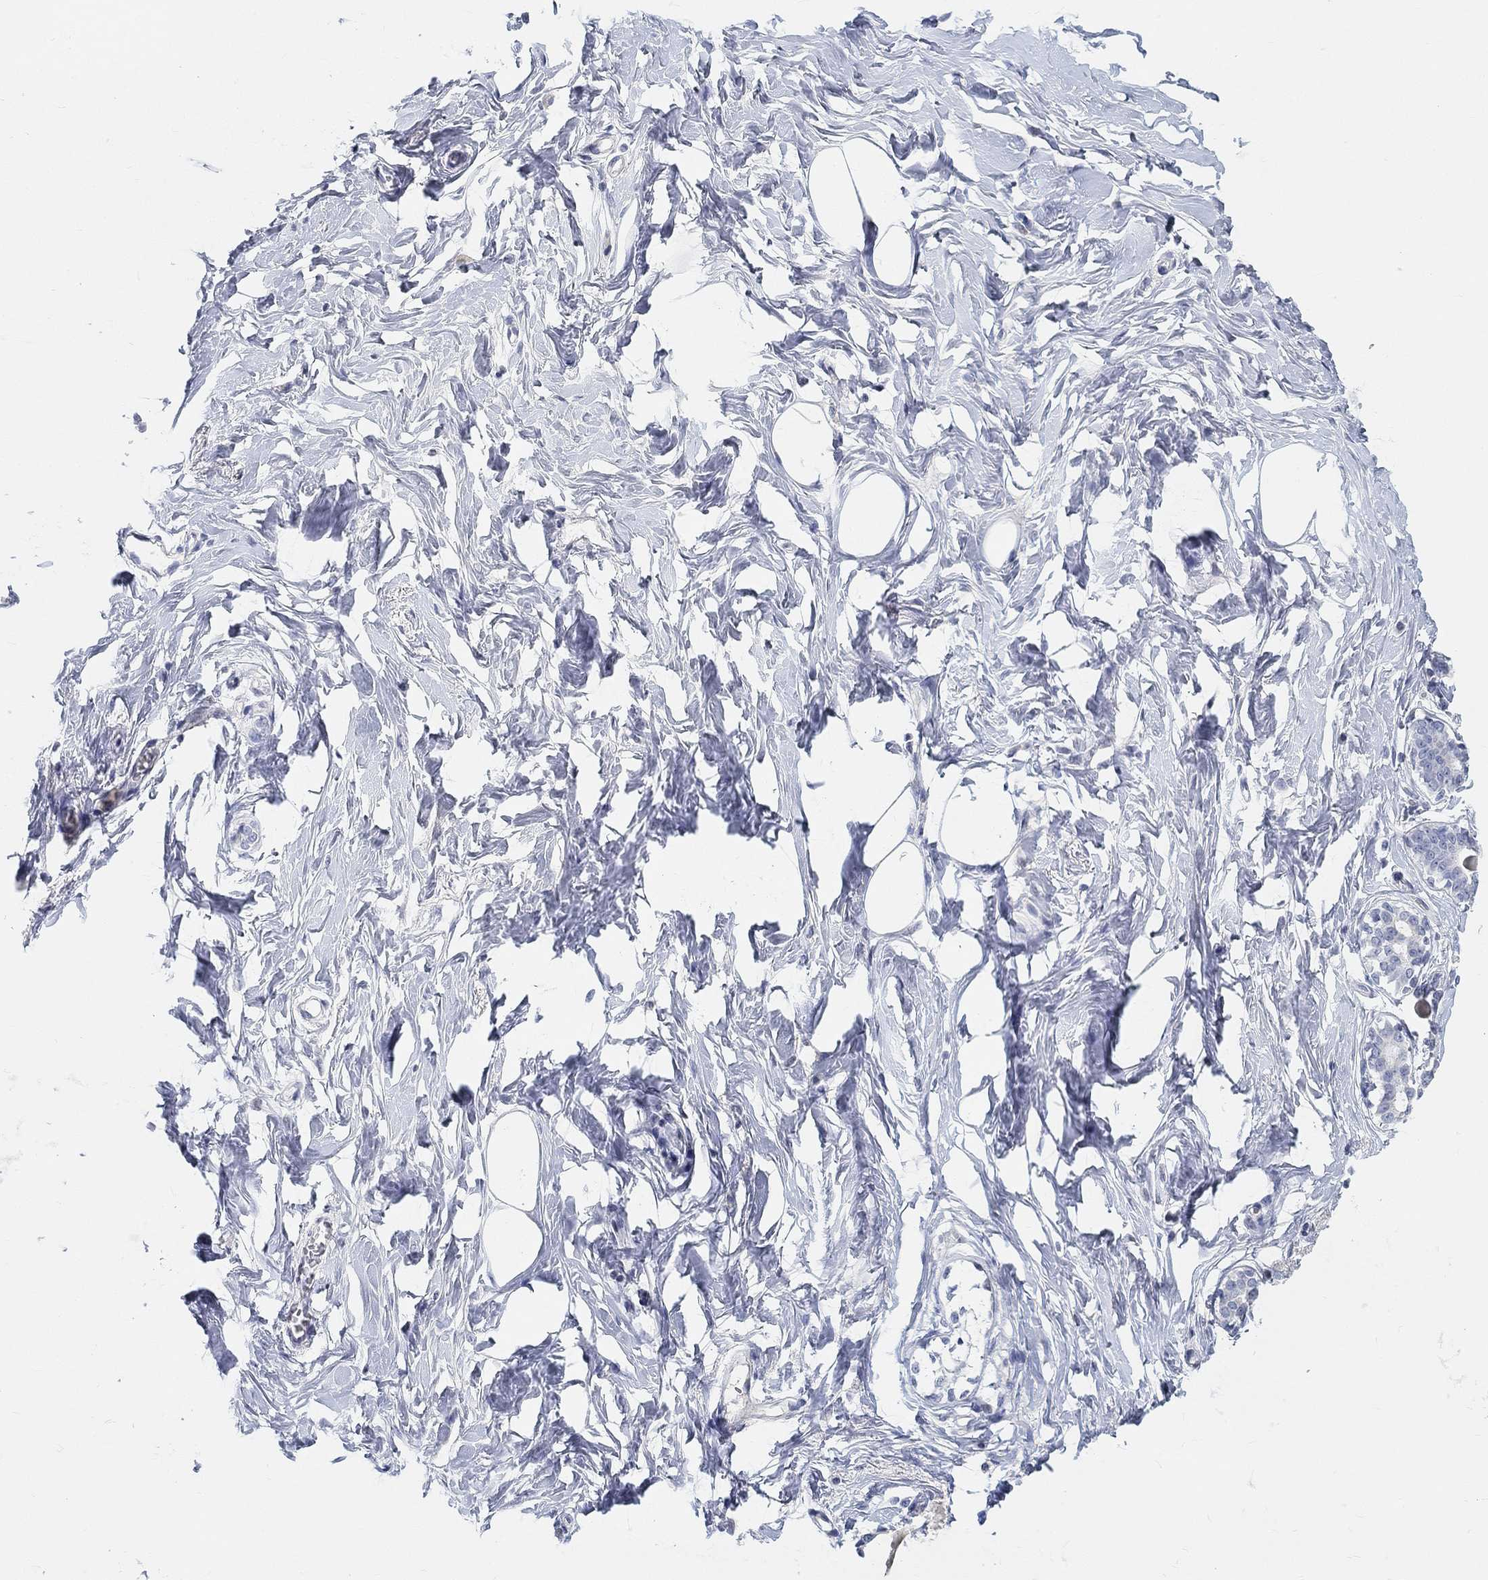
{"staining": {"intensity": "negative", "quantity": "none", "location": "none"}, "tissue": "breast", "cell_type": "Adipocytes", "image_type": "normal", "snomed": [{"axis": "morphology", "description": "Normal tissue, NOS"}, {"axis": "morphology", "description": "Lobular carcinoma, in situ"}, {"axis": "topography", "description": "Breast"}], "caption": "Adipocytes are negative for brown protein staining in benign breast. (DAB (3,3'-diaminobenzidine) immunohistochemistry (IHC), high magnification).", "gene": "SNTG2", "patient": {"sex": "female", "age": 35}}